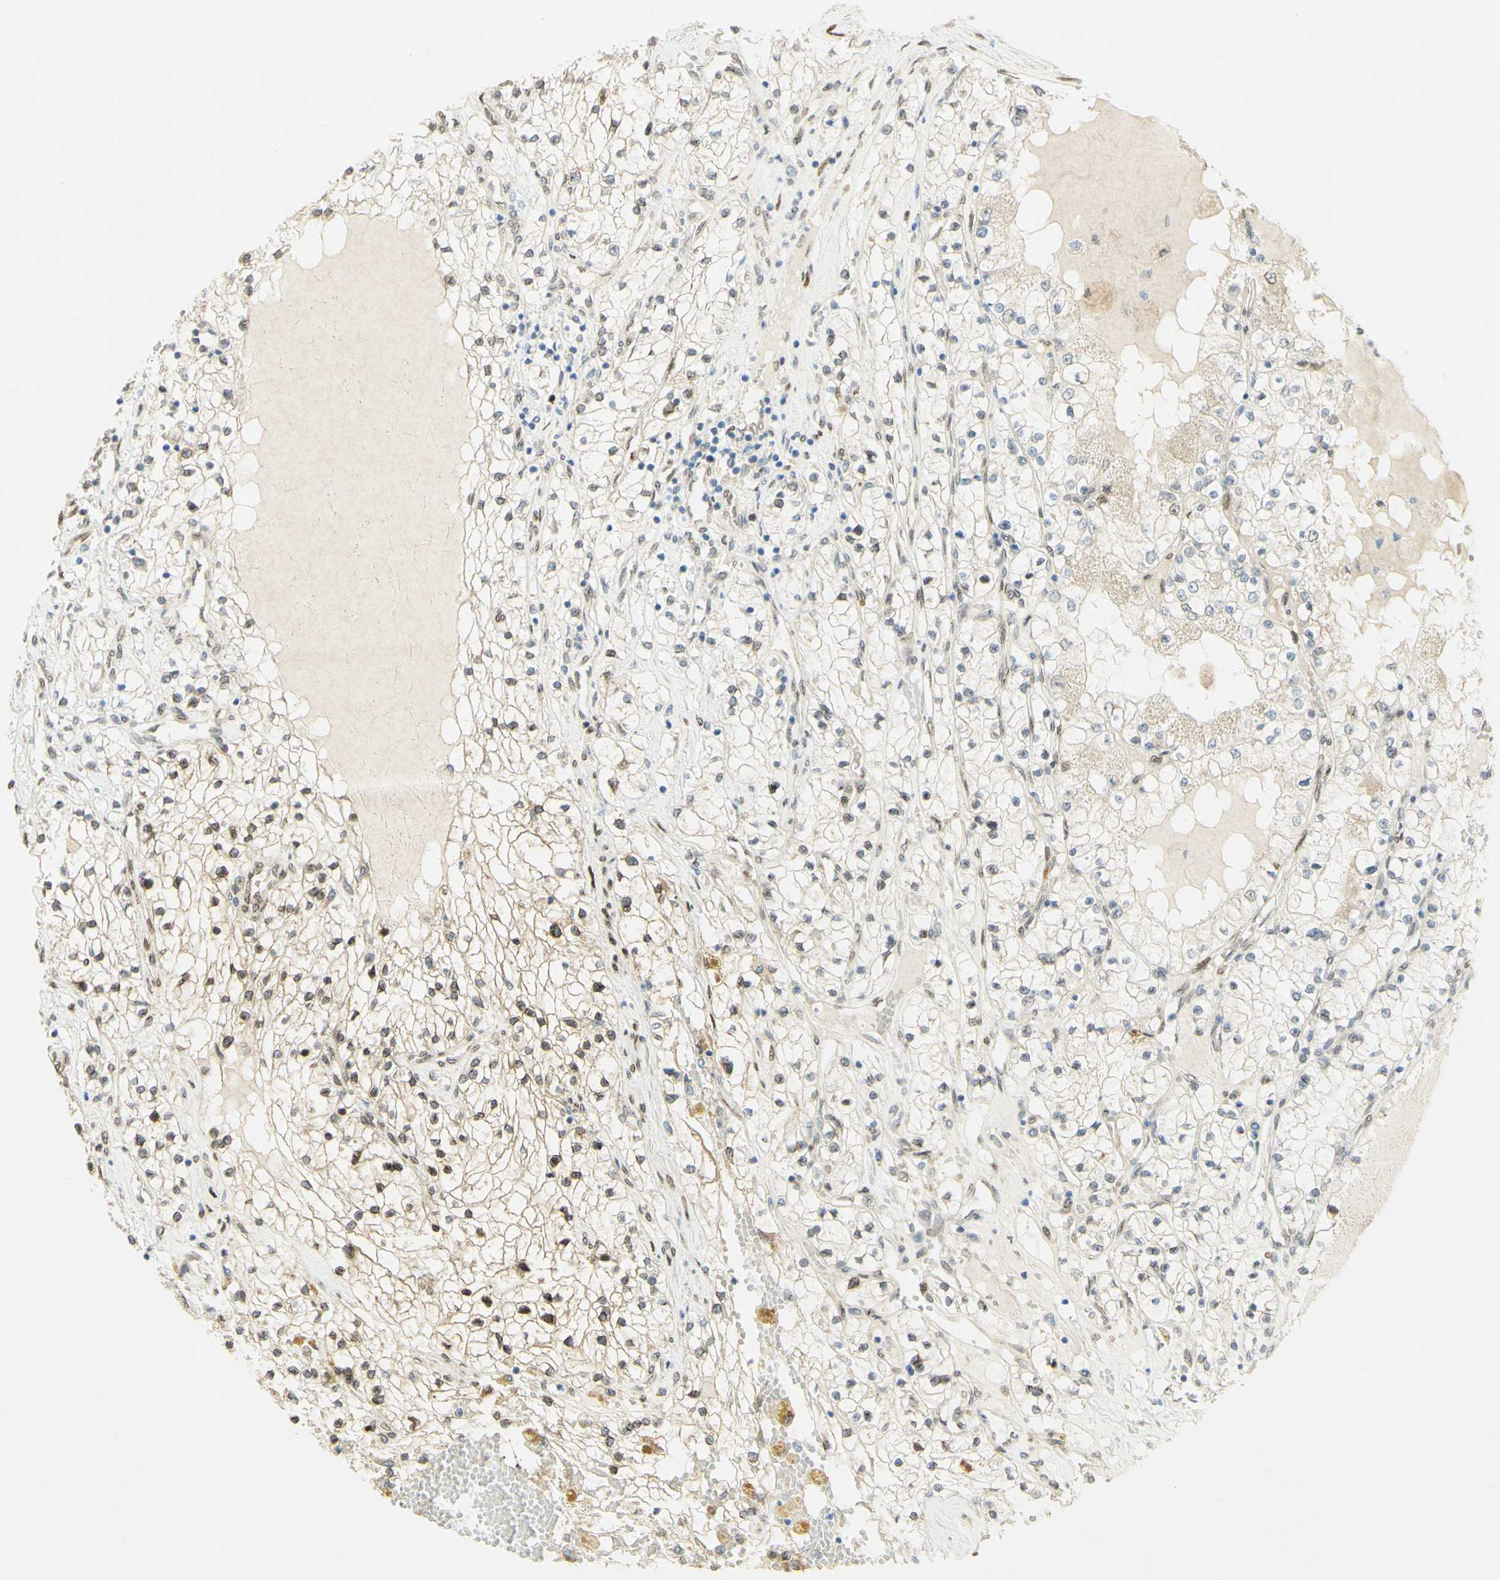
{"staining": {"intensity": "moderate", "quantity": "25%-75%", "location": "cytoplasmic/membranous,nuclear"}, "tissue": "renal cancer", "cell_type": "Tumor cells", "image_type": "cancer", "snomed": [{"axis": "morphology", "description": "Adenocarcinoma, NOS"}, {"axis": "topography", "description": "Kidney"}], "caption": "The photomicrograph exhibits immunohistochemical staining of renal cancer. There is moderate cytoplasmic/membranous and nuclear expression is identified in approximately 25%-75% of tumor cells.", "gene": "E2F1", "patient": {"sex": "male", "age": 68}}